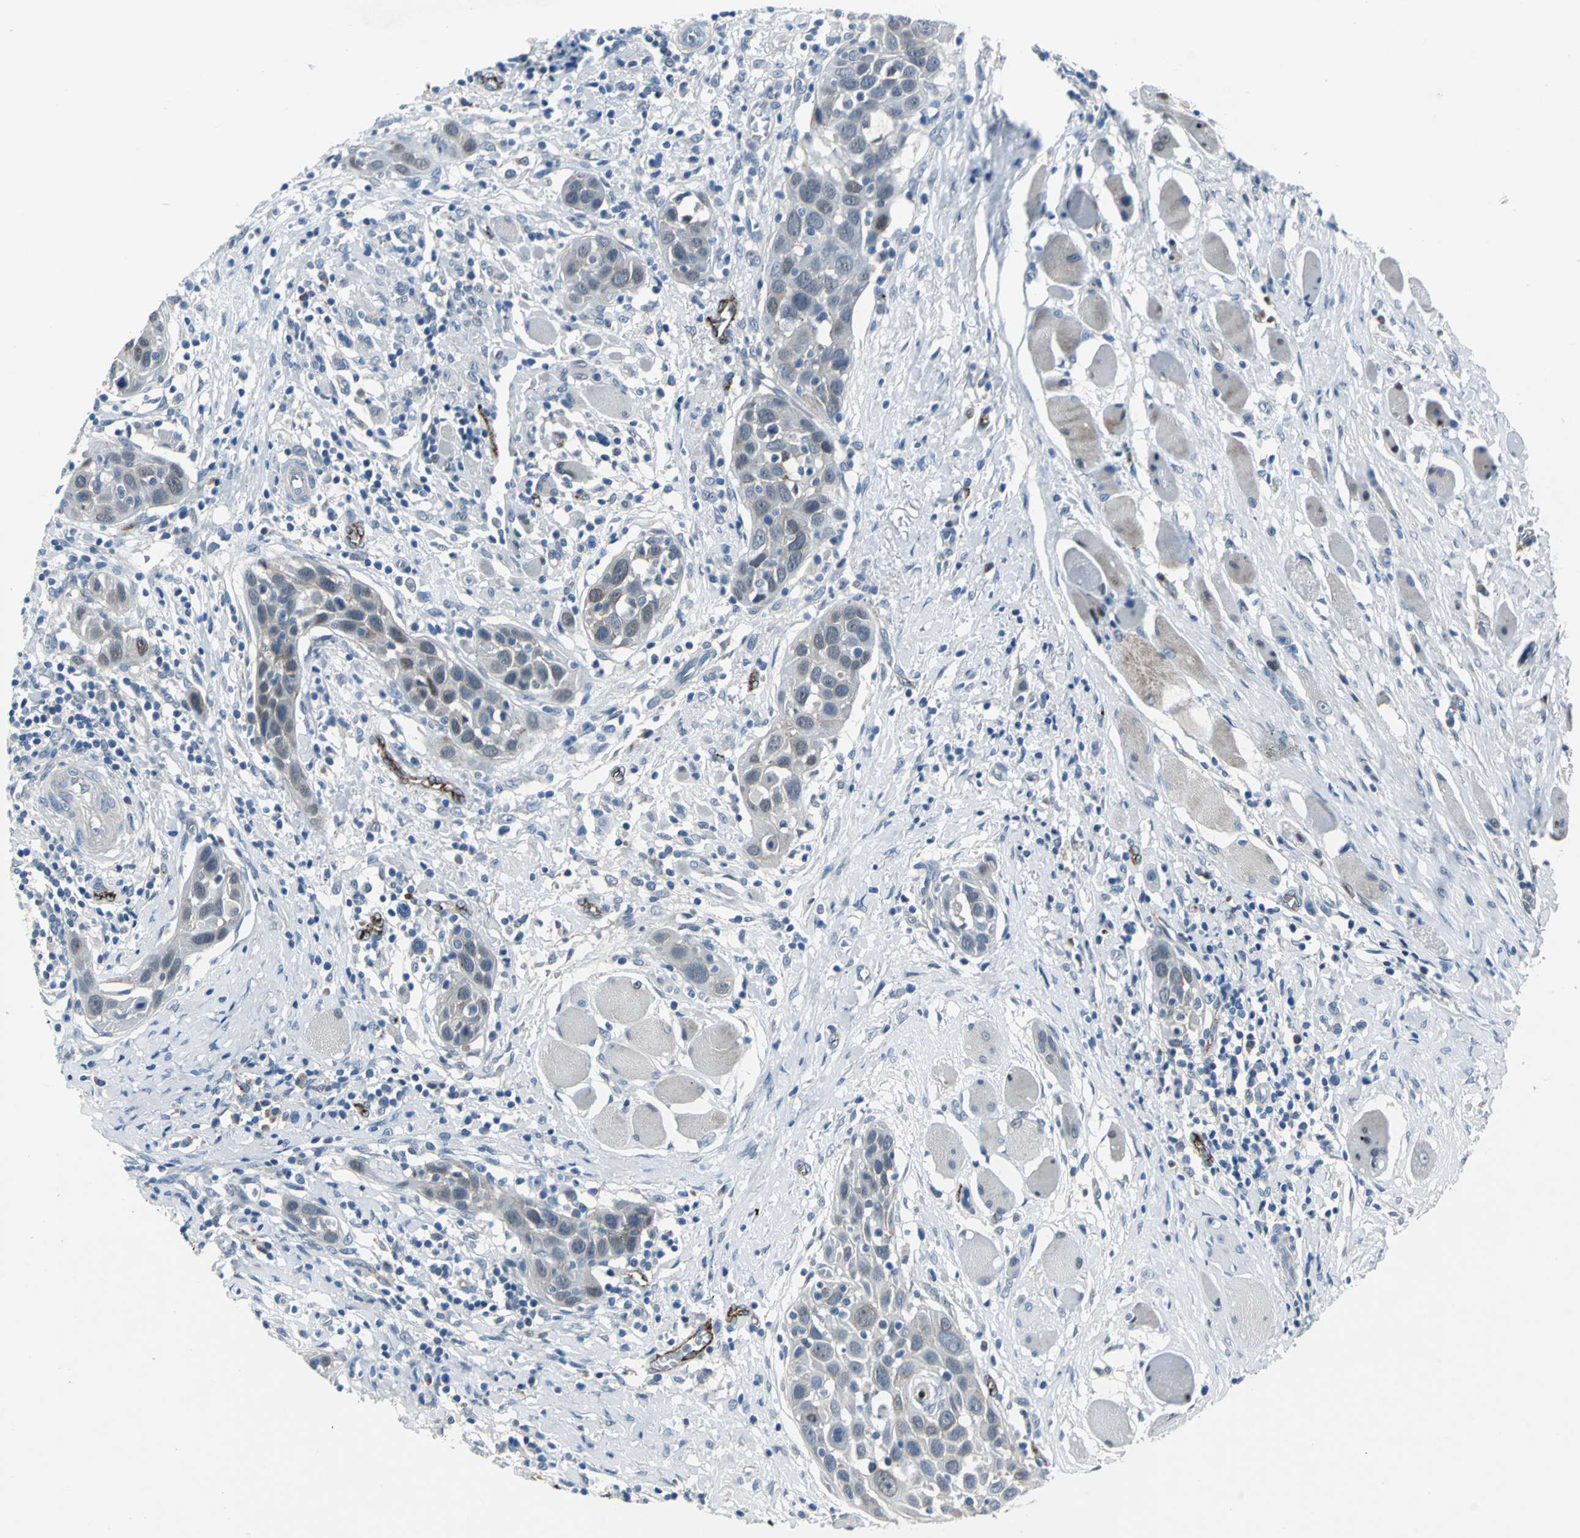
{"staining": {"intensity": "weak", "quantity": "25%-75%", "location": "cytoplasmic/membranous,nuclear"}, "tissue": "head and neck cancer", "cell_type": "Tumor cells", "image_type": "cancer", "snomed": [{"axis": "morphology", "description": "Squamous cell carcinoma, NOS"}, {"axis": "topography", "description": "Oral tissue"}, {"axis": "topography", "description": "Head-Neck"}], "caption": "An immunohistochemistry image of tumor tissue is shown. Protein staining in brown labels weak cytoplasmic/membranous and nuclear positivity in head and neck squamous cell carcinoma within tumor cells. The protein of interest is stained brown, and the nuclei are stained in blue (DAB (3,3'-diaminobenzidine) IHC with brightfield microscopy, high magnification).", "gene": "SELP", "patient": {"sex": "female", "age": 50}}